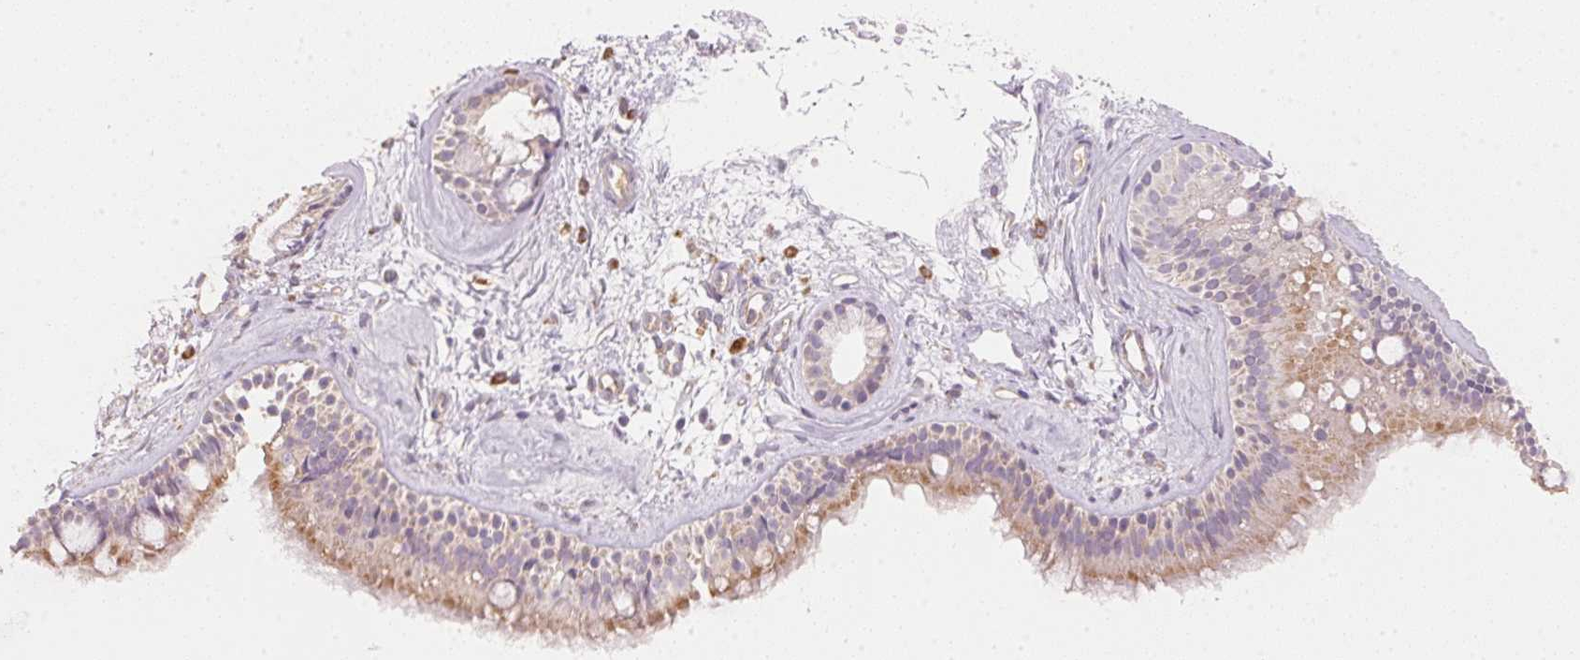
{"staining": {"intensity": "weak", "quantity": "25%-75%", "location": "cytoplasmic/membranous"}, "tissue": "nasopharynx", "cell_type": "Respiratory epithelial cells", "image_type": "normal", "snomed": [{"axis": "morphology", "description": "Normal tissue, NOS"}, {"axis": "topography", "description": "Nasopharynx"}], "caption": "Respiratory epithelial cells demonstrate low levels of weak cytoplasmic/membranous expression in approximately 25%-75% of cells in unremarkable human nasopharynx. Ihc stains the protein of interest in brown and the nuclei are stained blue.", "gene": "RMDN2", "patient": {"sex": "female", "age": 70}}